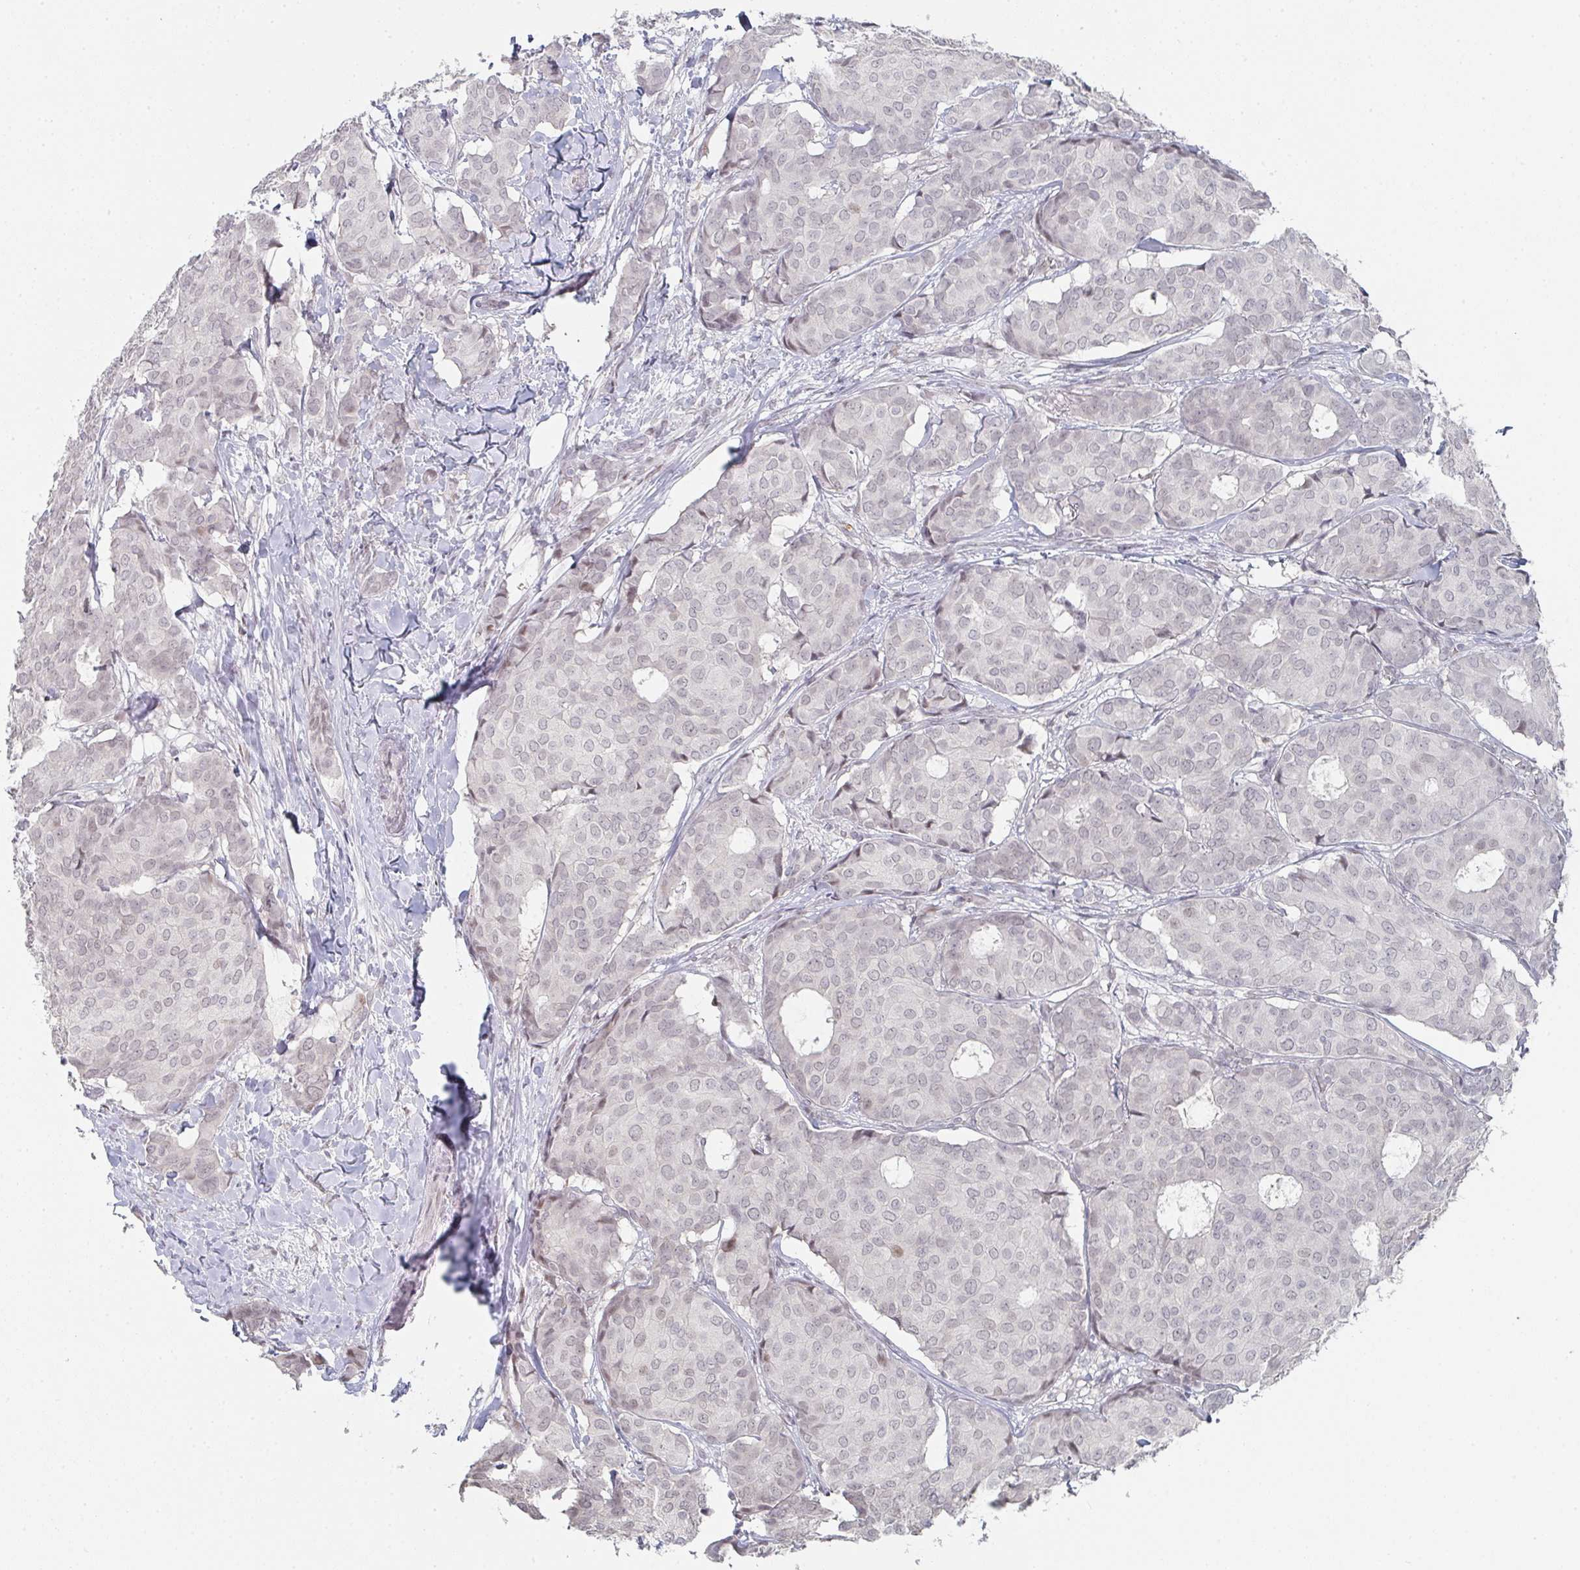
{"staining": {"intensity": "weak", "quantity": "<25%", "location": "nuclear"}, "tissue": "breast cancer", "cell_type": "Tumor cells", "image_type": "cancer", "snomed": [{"axis": "morphology", "description": "Duct carcinoma"}, {"axis": "topography", "description": "Breast"}], "caption": "An immunohistochemistry micrograph of intraductal carcinoma (breast) is shown. There is no staining in tumor cells of intraductal carcinoma (breast).", "gene": "LIN54", "patient": {"sex": "female", "age": 75}}